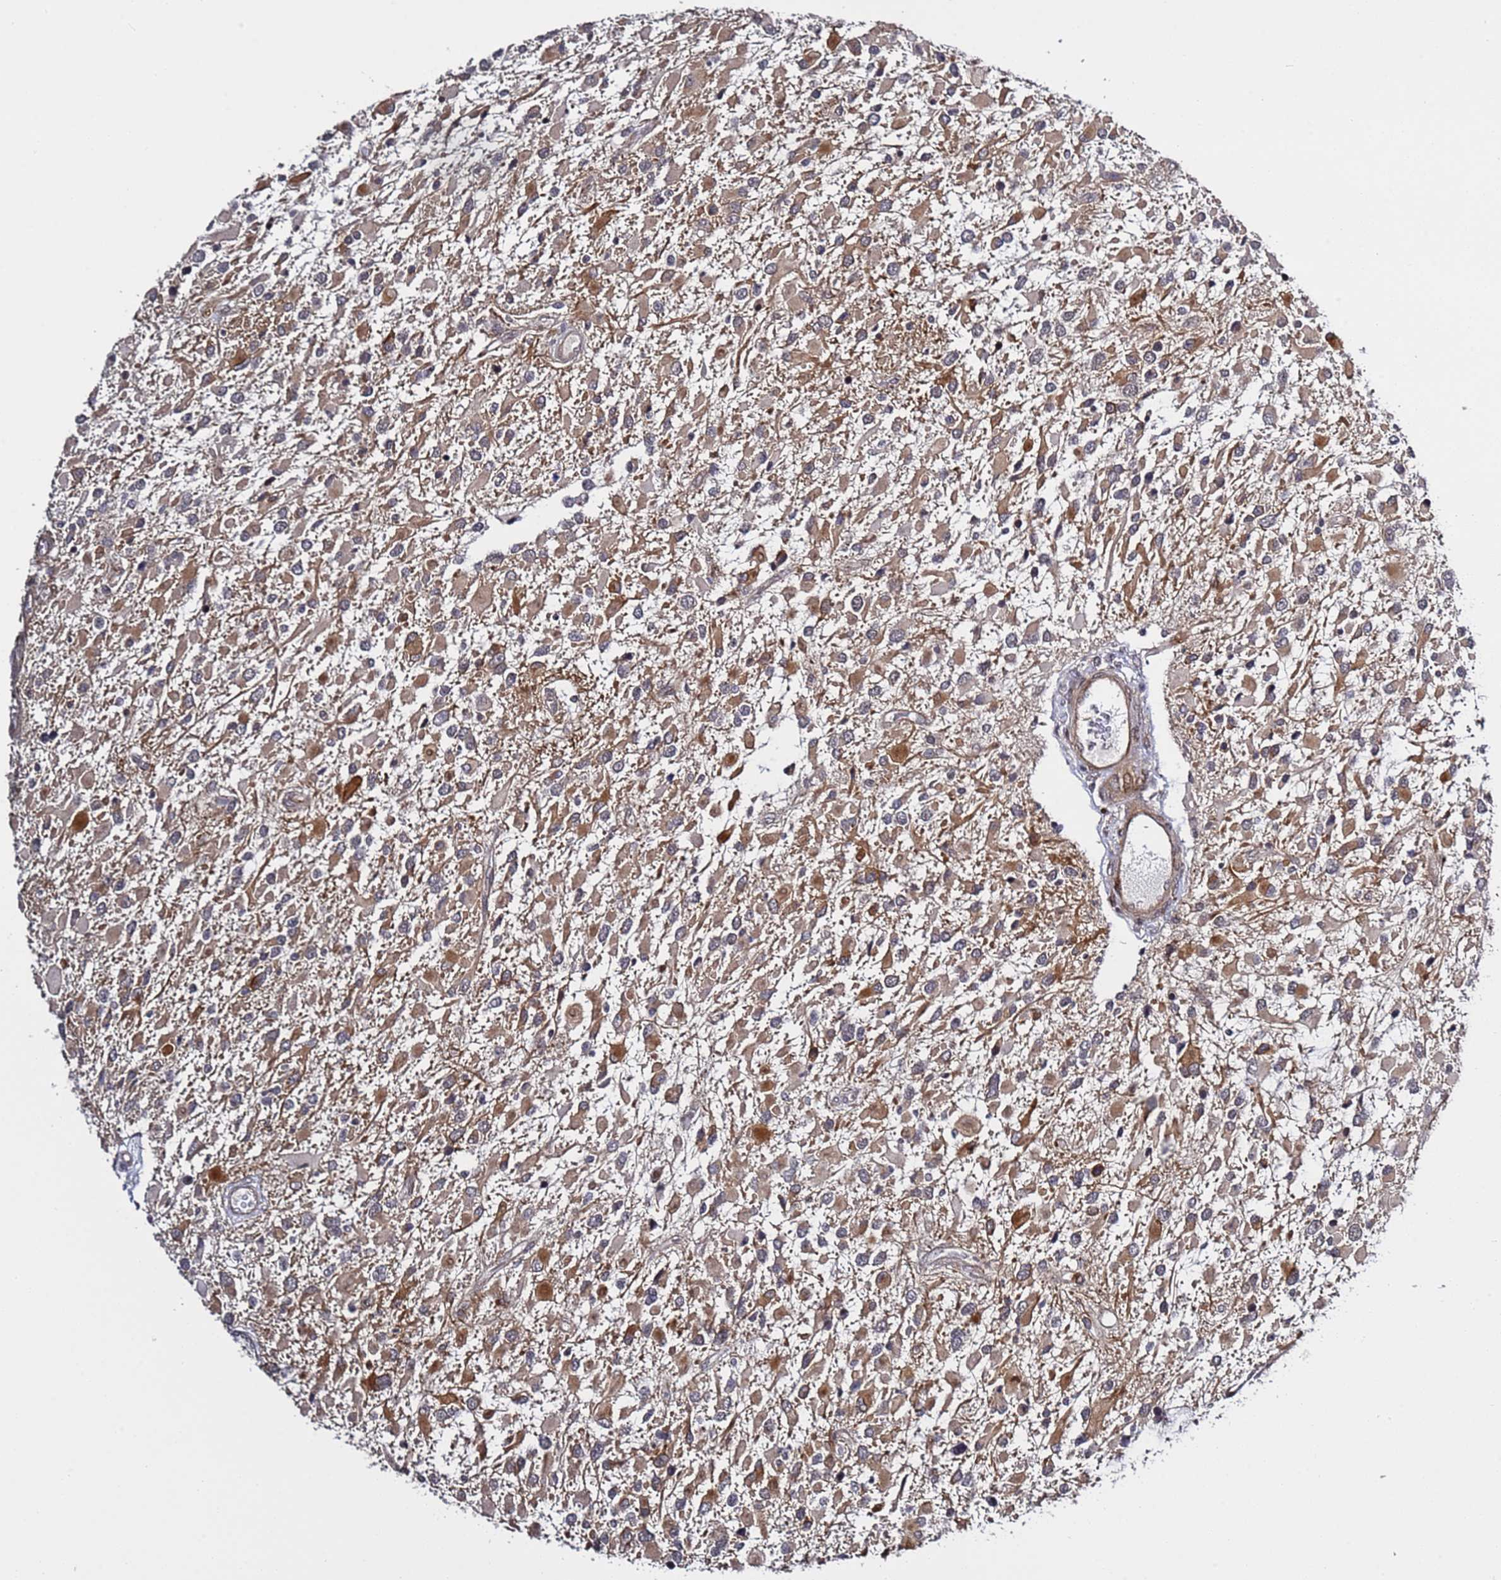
{"staining": {"intensity": "moderate", "quantity": ">75%", "location": "cytoplasmic/membranous"}, "tissue": "glioma", "cell_type": "Tumor cells", "image_type": "cancer", "snomed": [{"axis": "morphology", "description": "Glioma, malignant, High grade"}, {"axis": "topography", "description": "Brain"}], "caption": "Immunohistochemical staining of human glioma exhibits medium levels of moderate cytoplasmic/membranous protein staining in approximately >75% of tumor cells. Nuclei are stained in blue.", "gene": "POLR2D", "patient": {"sex": "male", "age": 53}}